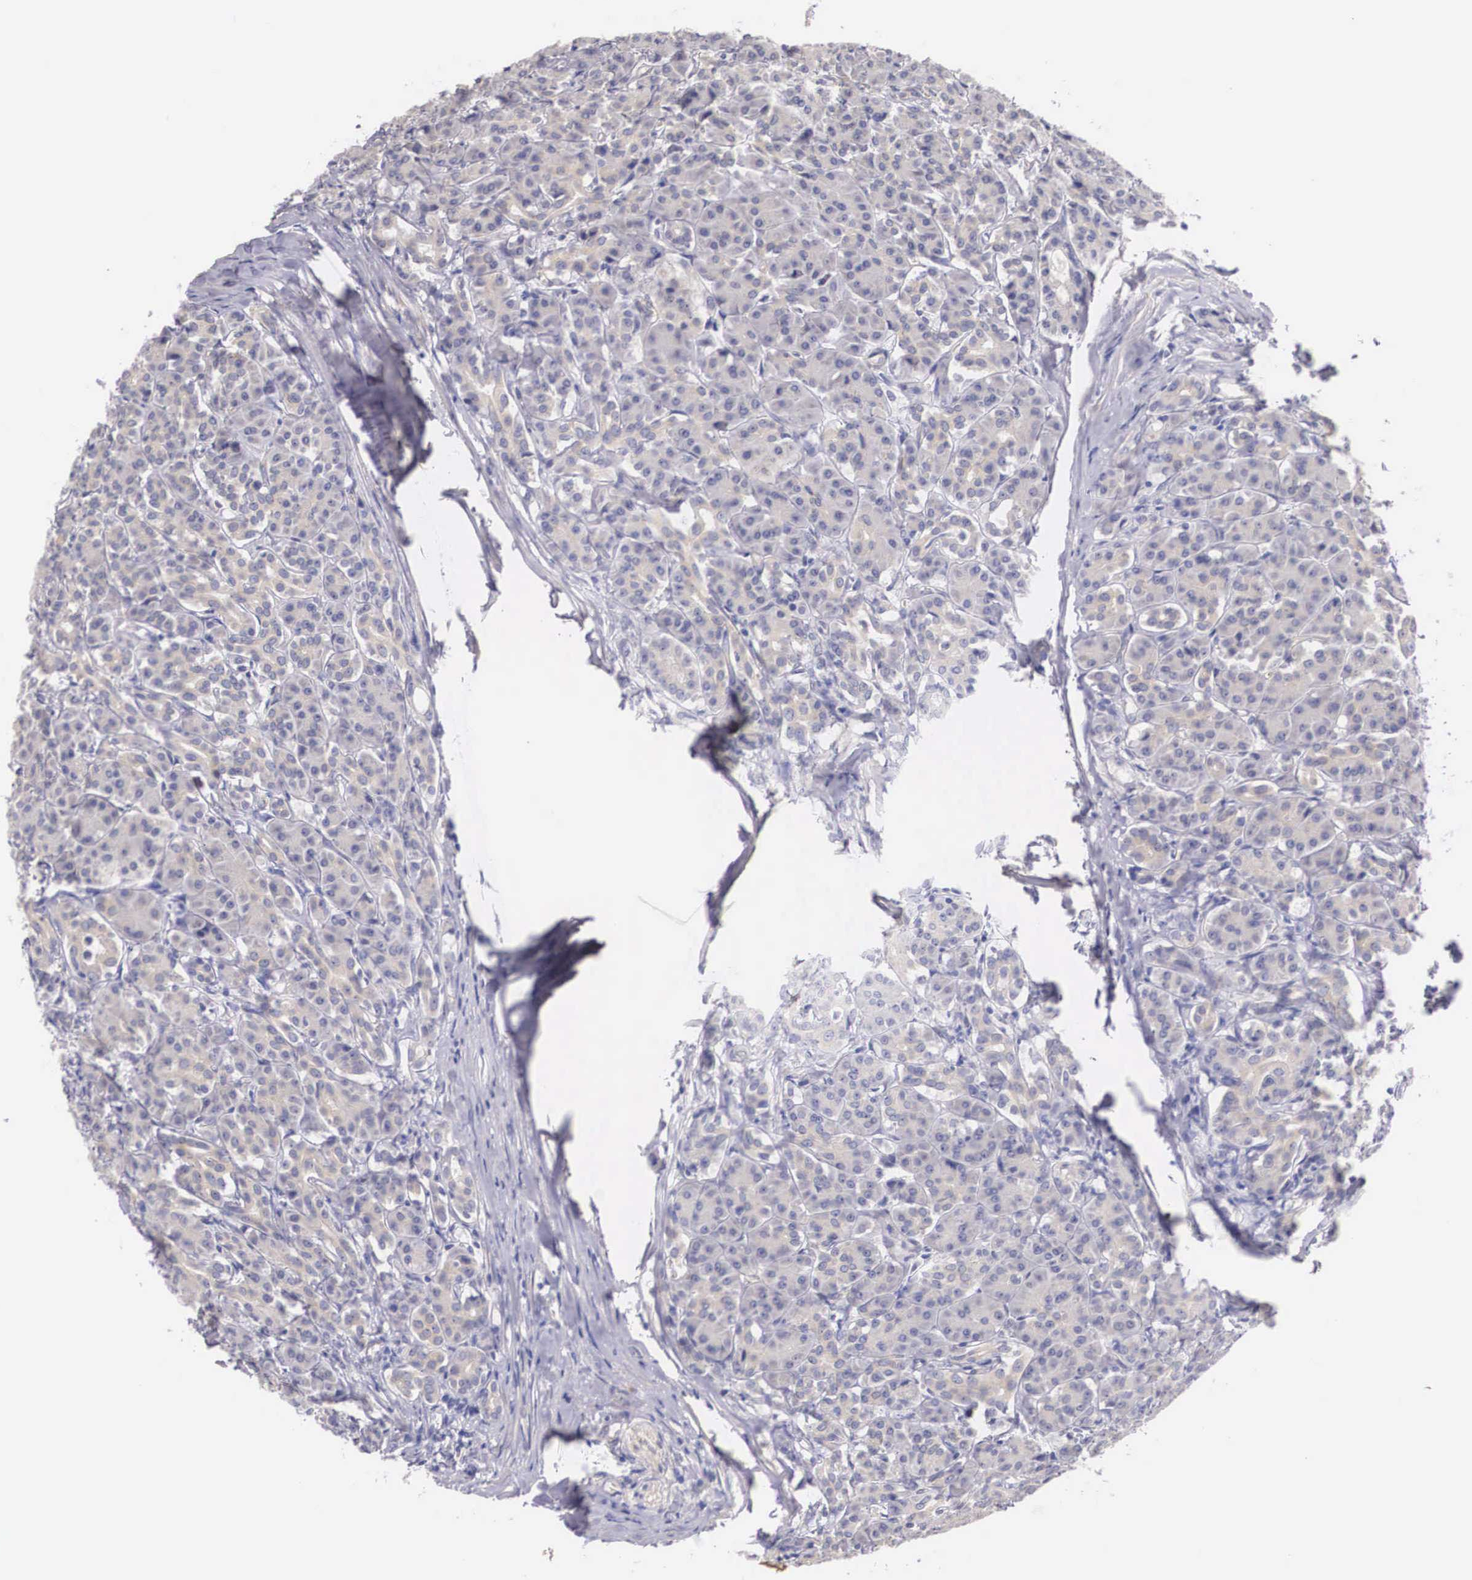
{"staining": {"intensity": "negative", "quantity": "none", "location": "none"}, "tissue": "pancreas", "cell_type": "Exocrine glandular cells", "image_type": "normal", "snomed": [{"axis": "morphology", "description": "Normal tissue, NOS"}, {"axis": "topography", "description": "Lymph node"}, {"axis": "topography", "description": "Pancreas"}], "caption": "Photomicrograph shows no significant protein positivity in exocrine glandular cells of unremarkable pancreas. (Brightfield microscopy of DAB immunohistochemistry (IHC) at high magnification).", "gene": "ENOX2", "patient": {"sex": "male", "age": 59}}